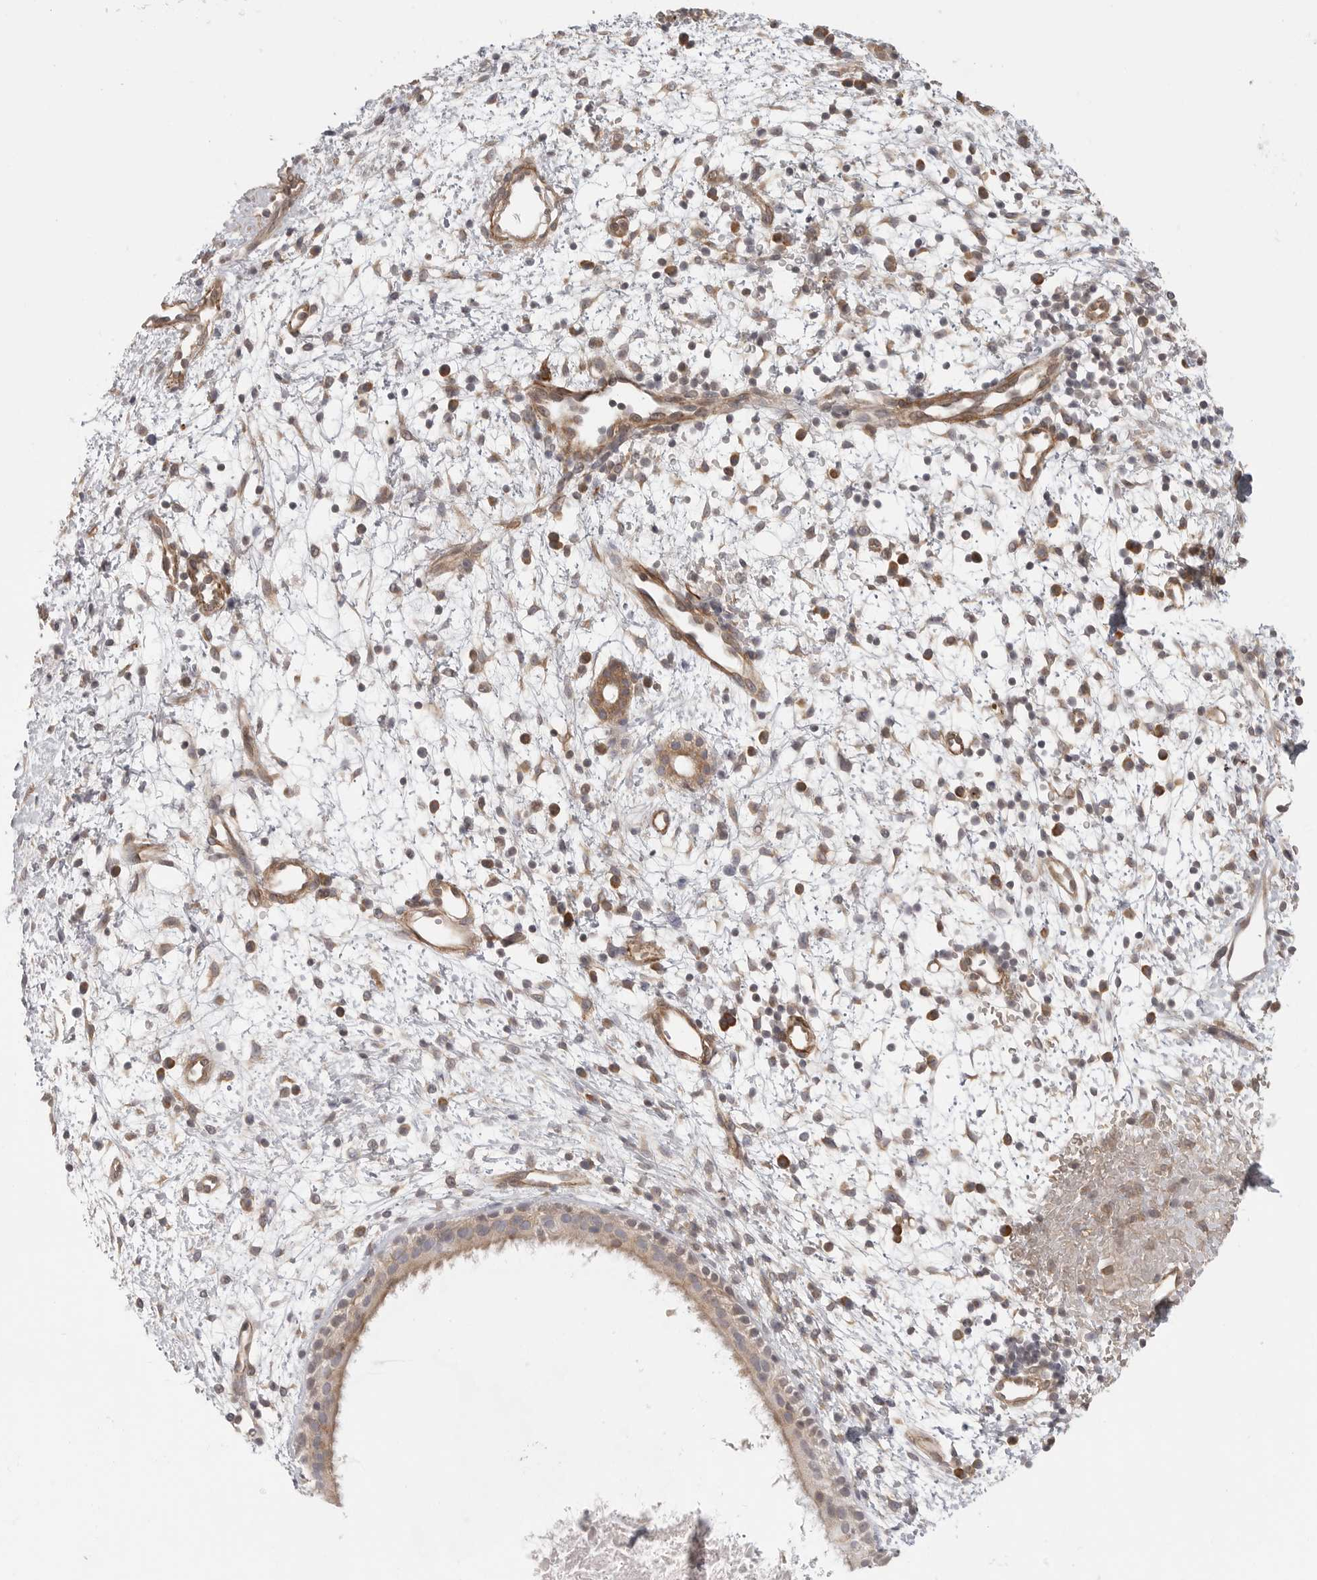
{"staining": {"intensity": "weak", "quantity": ">75%", "location": "cytoplasmic/membranous"}, "tissue": "nasopharynx", "cell_type": "Respiratory epithelial cells", "image_type": "normal", "snomed": [{"axis": "morphology", "description": "Normal tissue, NOS"}, {"axis": "topography", "description": "Nasopharynx"}], "caption": "A low amount of weak cytoplasmic/membranous expression is identified in about >75% of respiratory epithelial cells in unremarkable nasopharynx.", "gene": "CERS2", "patient": {"sex": "male", "age": 22}}